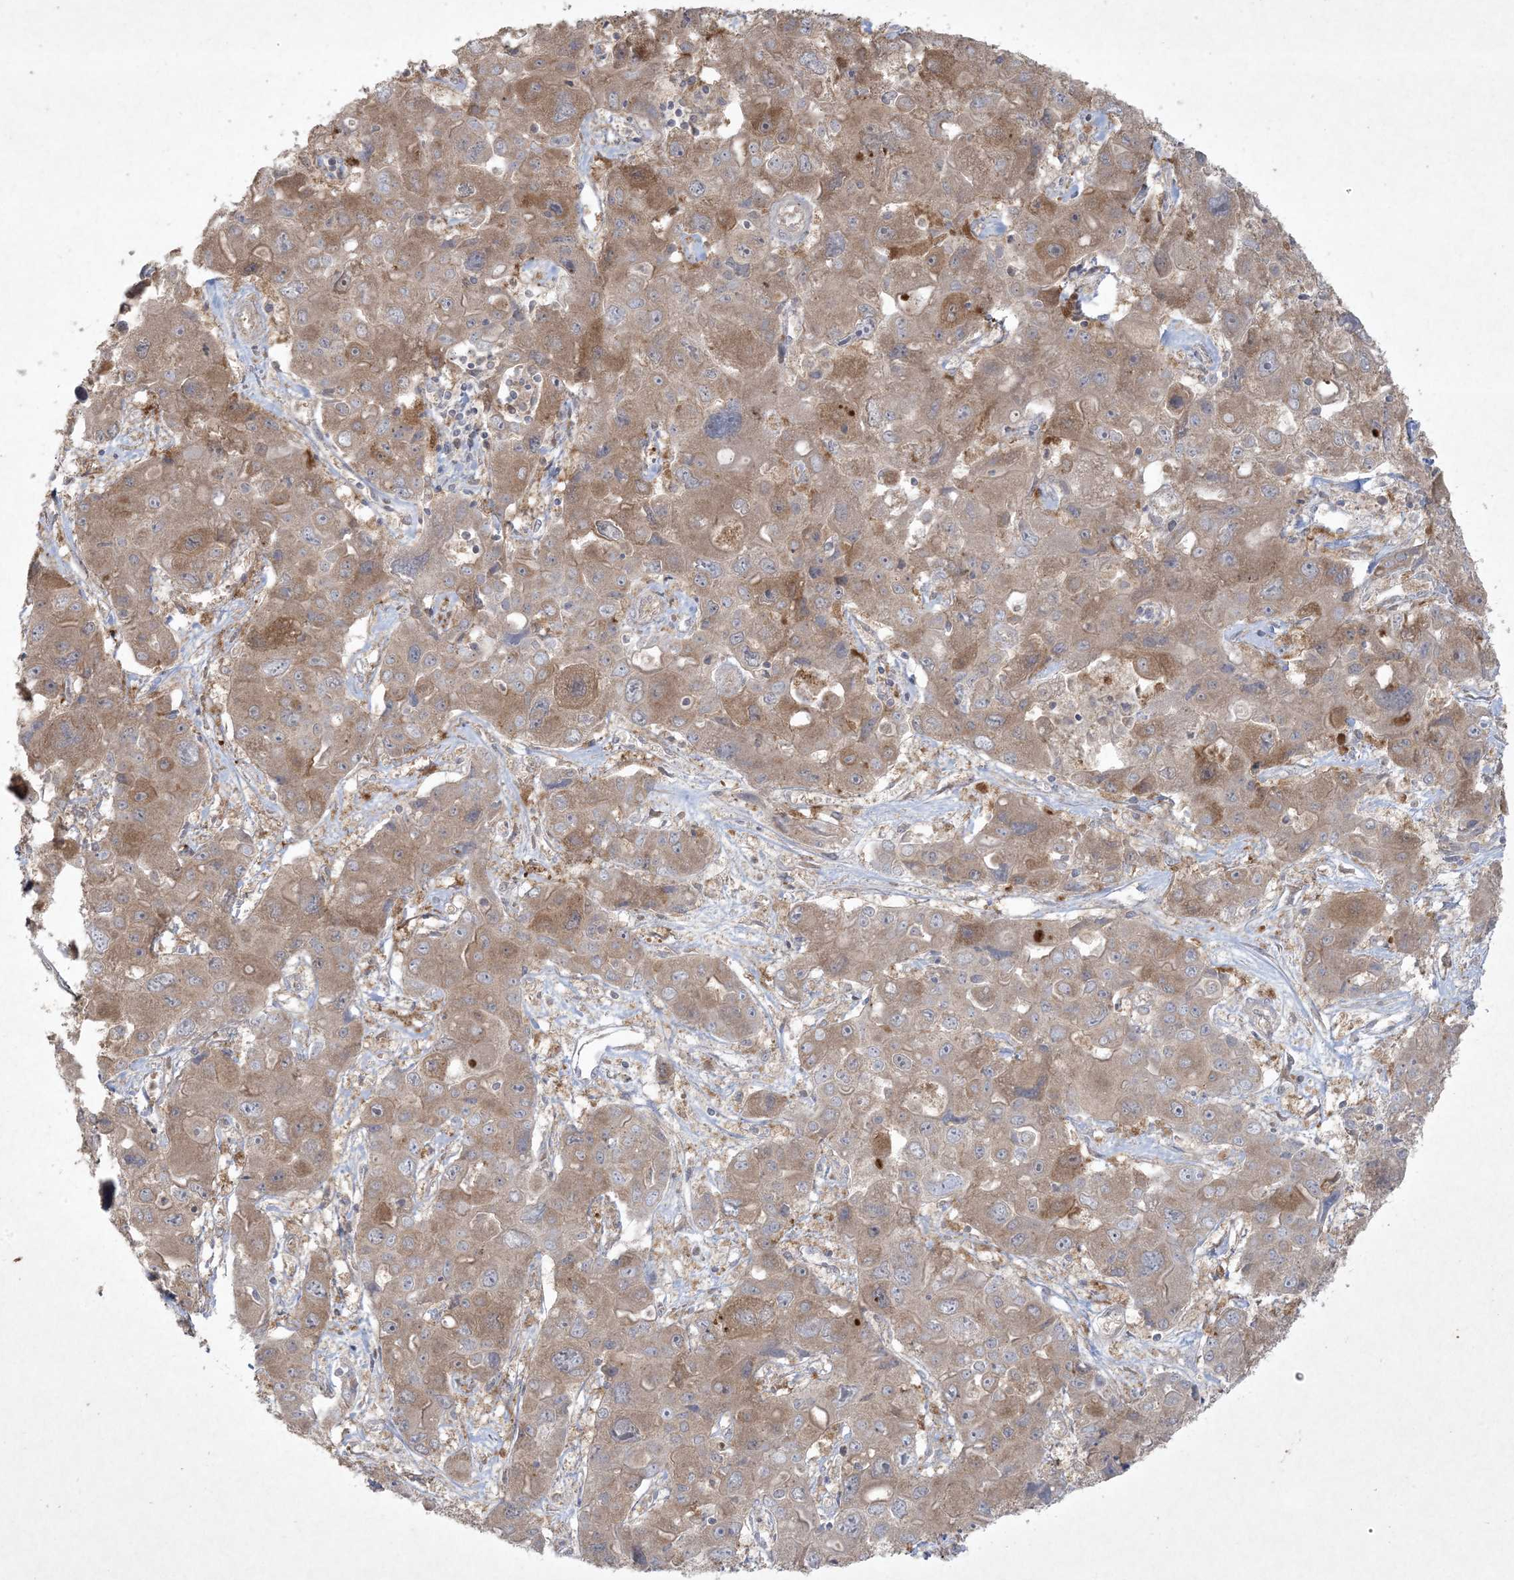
{"staining": {"intensity": "moderate", "quantity": ">75%", "location": "cytoplasmic/membranous"}, "tissue": "liver cancer", "cell_type": "Tumor cells", "image_type": "cancer", "snomed": [{"axis": "morphology", "description": "Cholangiocarcinoma"}, {"axis": "topography", "description": "Liver"}], "caption": "Moderate cytoplasmic/membranous positivity is identified in approximately >75% of tumor cells in cholangiocarcinoma (liver).", "gene": "NRBP2", "patient": {"sex": "male", "age": 67}}